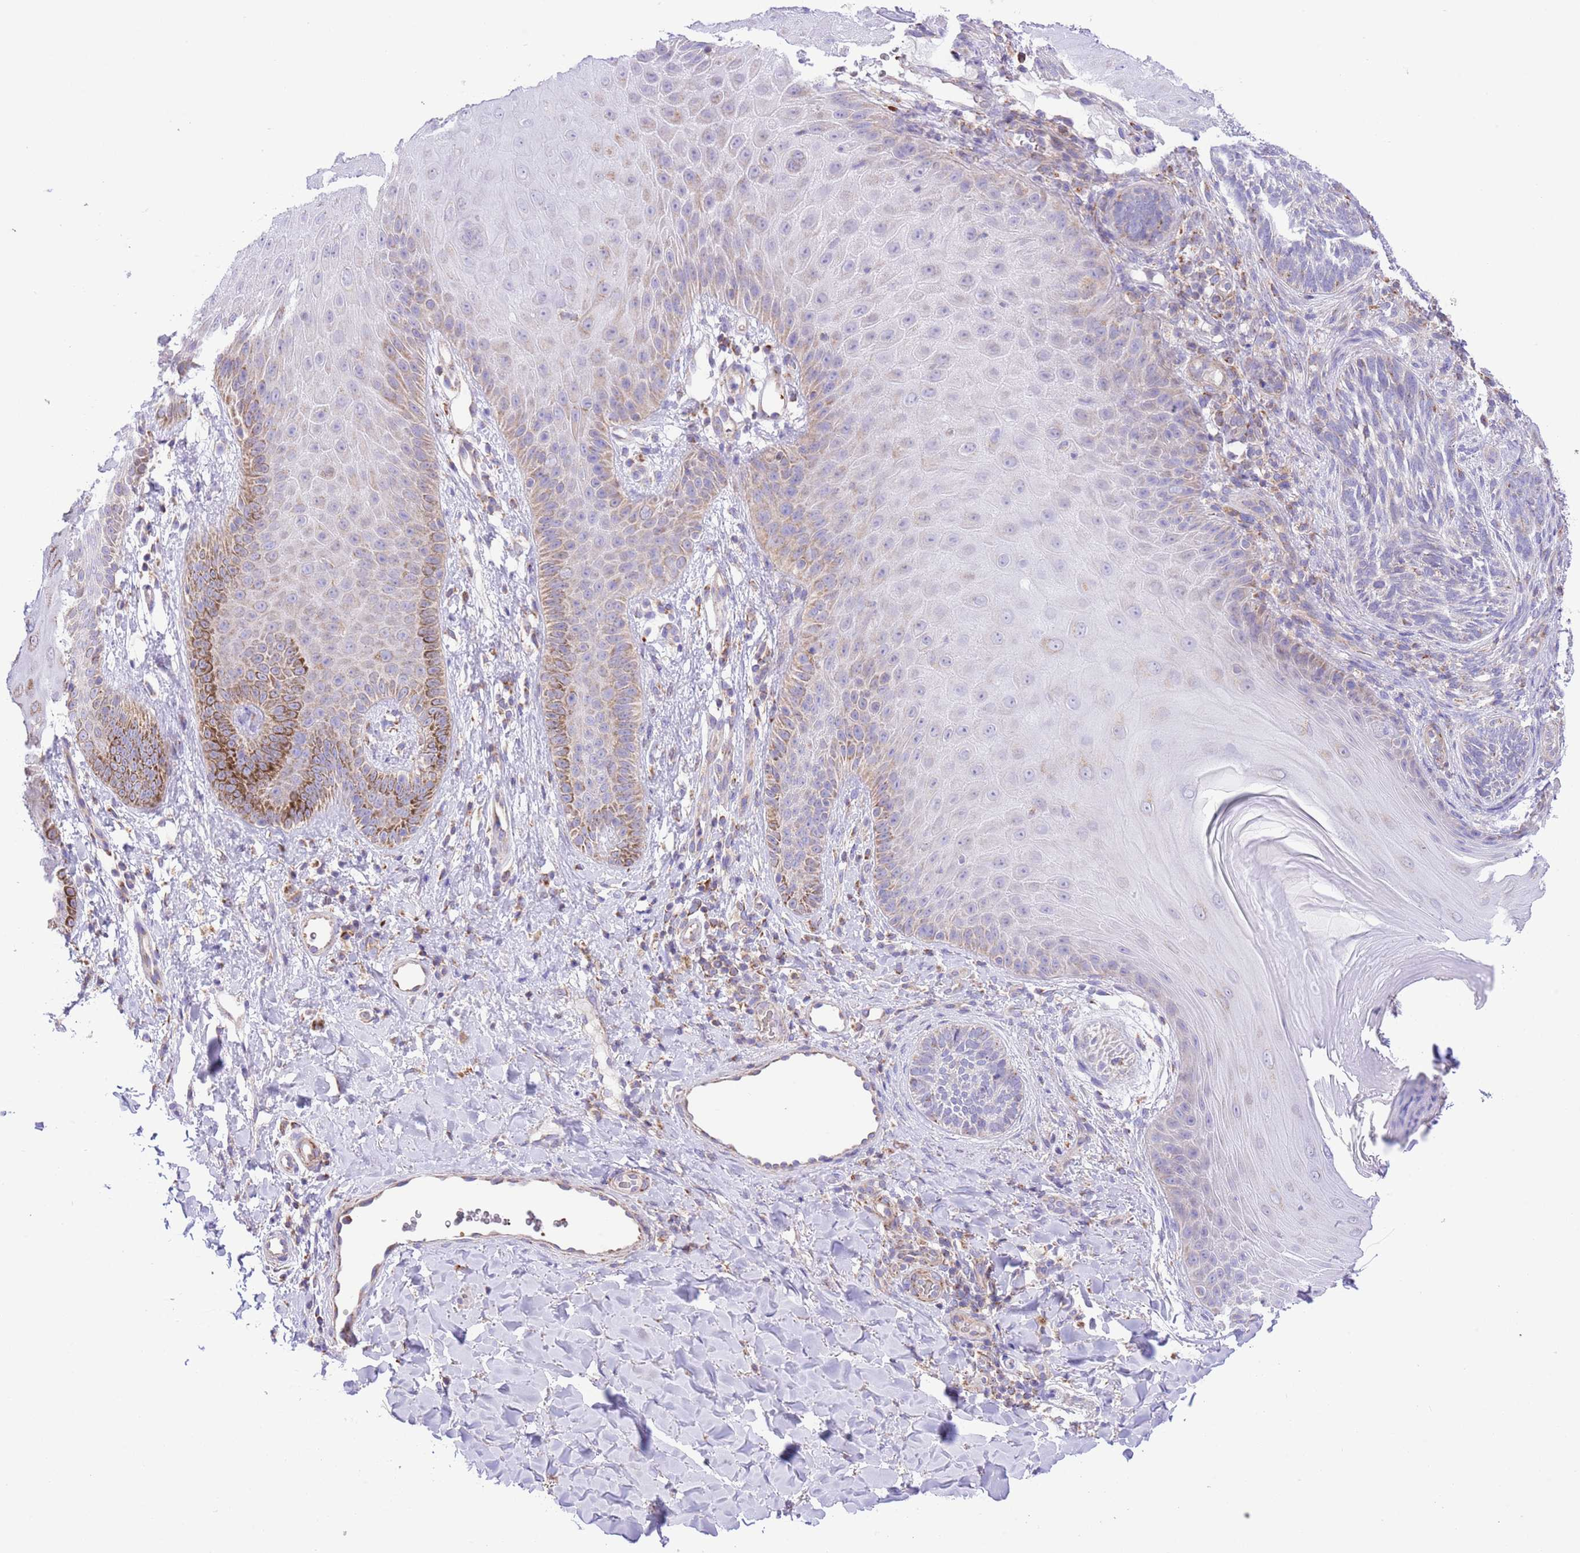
{"staining": {"intensity": "strong", "quantity": "<25%", "location": "cytoplasmic/membranous"}, "tissue": "skin", "cell_type": "Epidermal cells", "image_type": "normal", "snomed": [{"axis": "morphology", "description": "Normal tissue, NOS"}, {"axis": "morphology", "description": "Neoplasm, malignant, NOS"}, {"axis": "topography", "description": "Anal"}], "caption": "High-magnification brightfield microscopy of unremarkable skin stained with DAB (3,3'-diaminobenzidine) (brown) and counterstained with hematoxylin (blue). epidermal cells exhibit strong cytoplasmic/membranous positivity is present in about<25% of cells.", "gene": "SS18L2", "patient": {"sex": "male", "age": 47}}